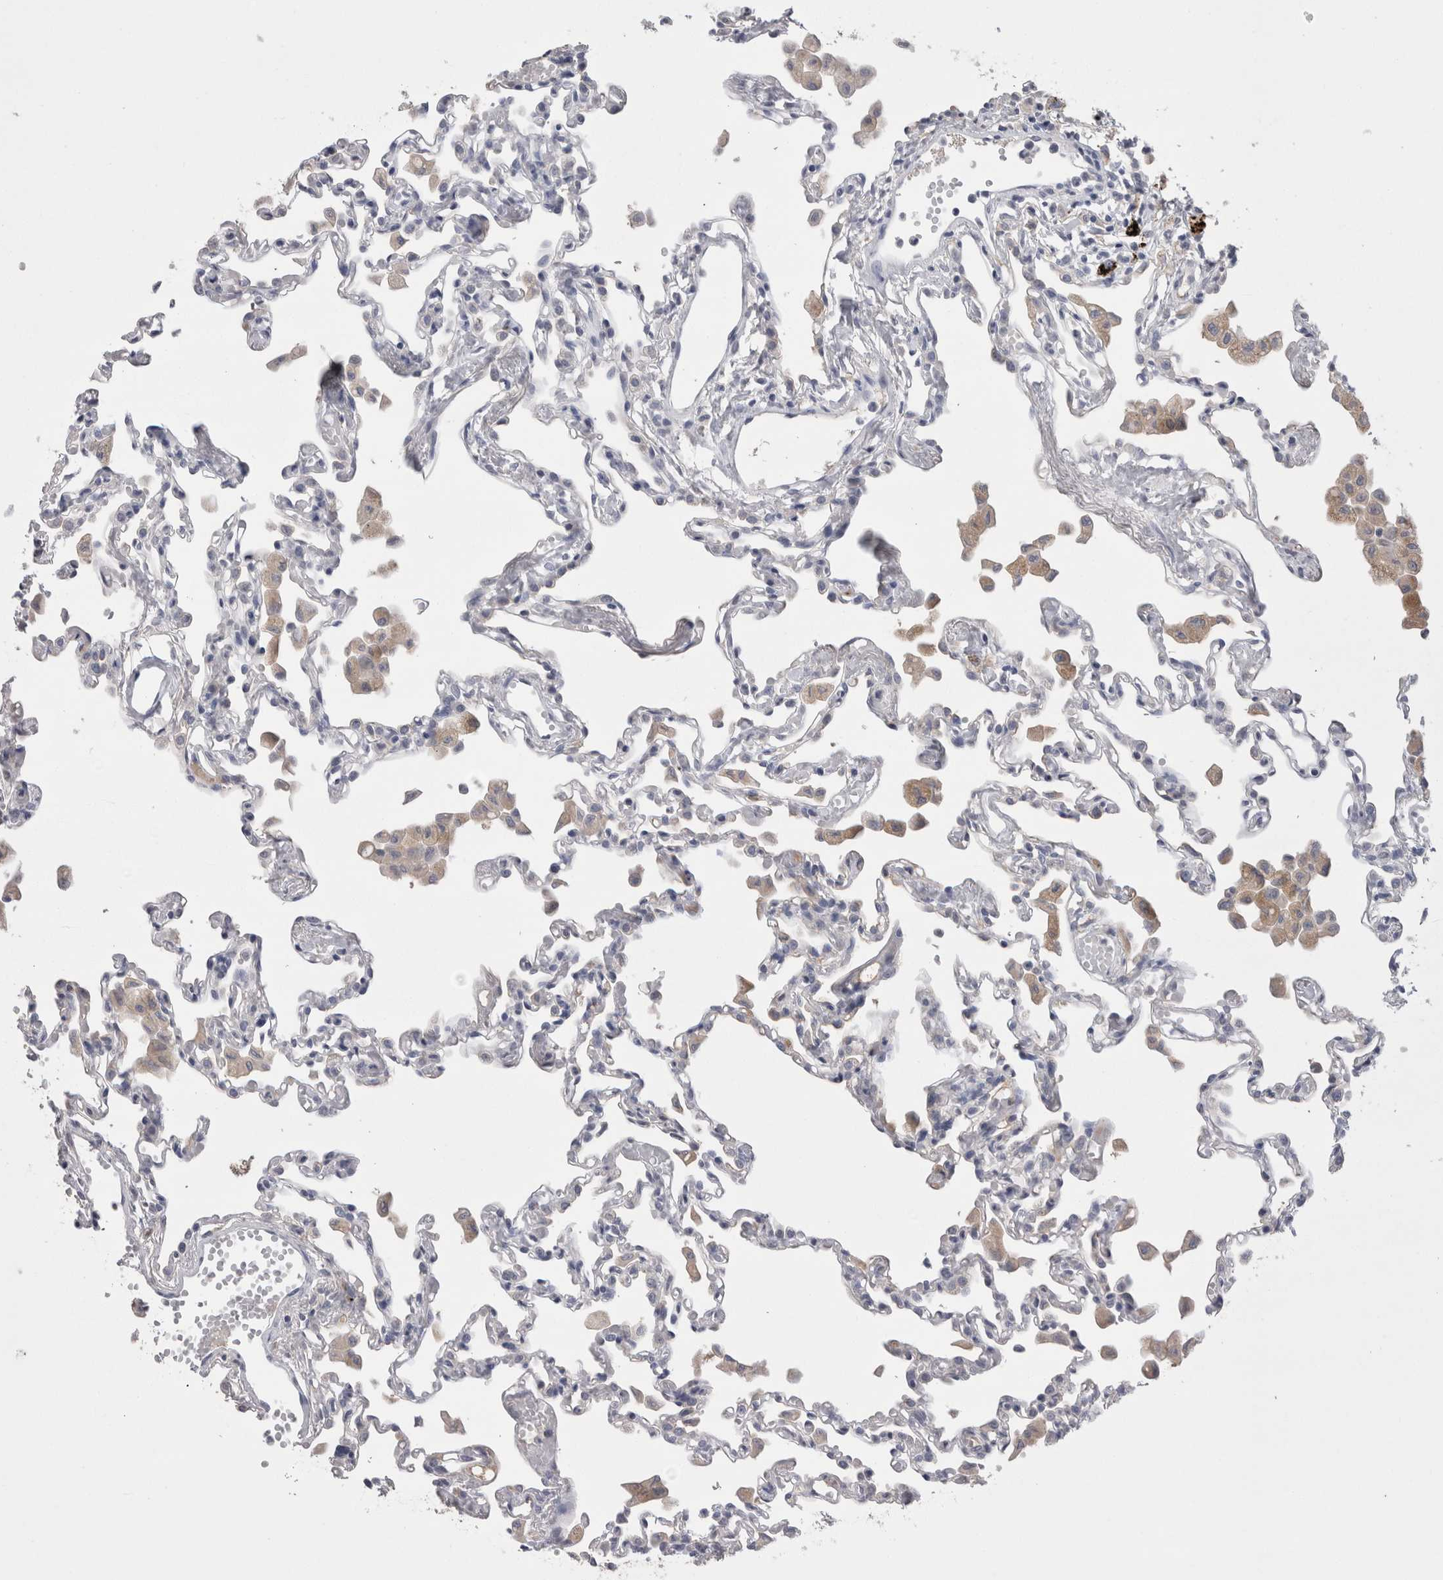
{"staining": {"intensity": "negative", "quantity": "none", "location": "none"}, "tissue": "lung", "cell_type": "Alveolar cells", "image_type": "normal", "snomed": [{"axis": "morphology", "description": "Normal tissue, NOS"}, {"axis": "topography", "description": "Bronchus"}, {"axis": "topography", "description": "Lung"}], "caption": "Lung stained for a protein using immunohistochemistry exhibits no positivity alveolar cells.", "gene": "REG1A", "patient": {"sex": "female", "age": 49}}